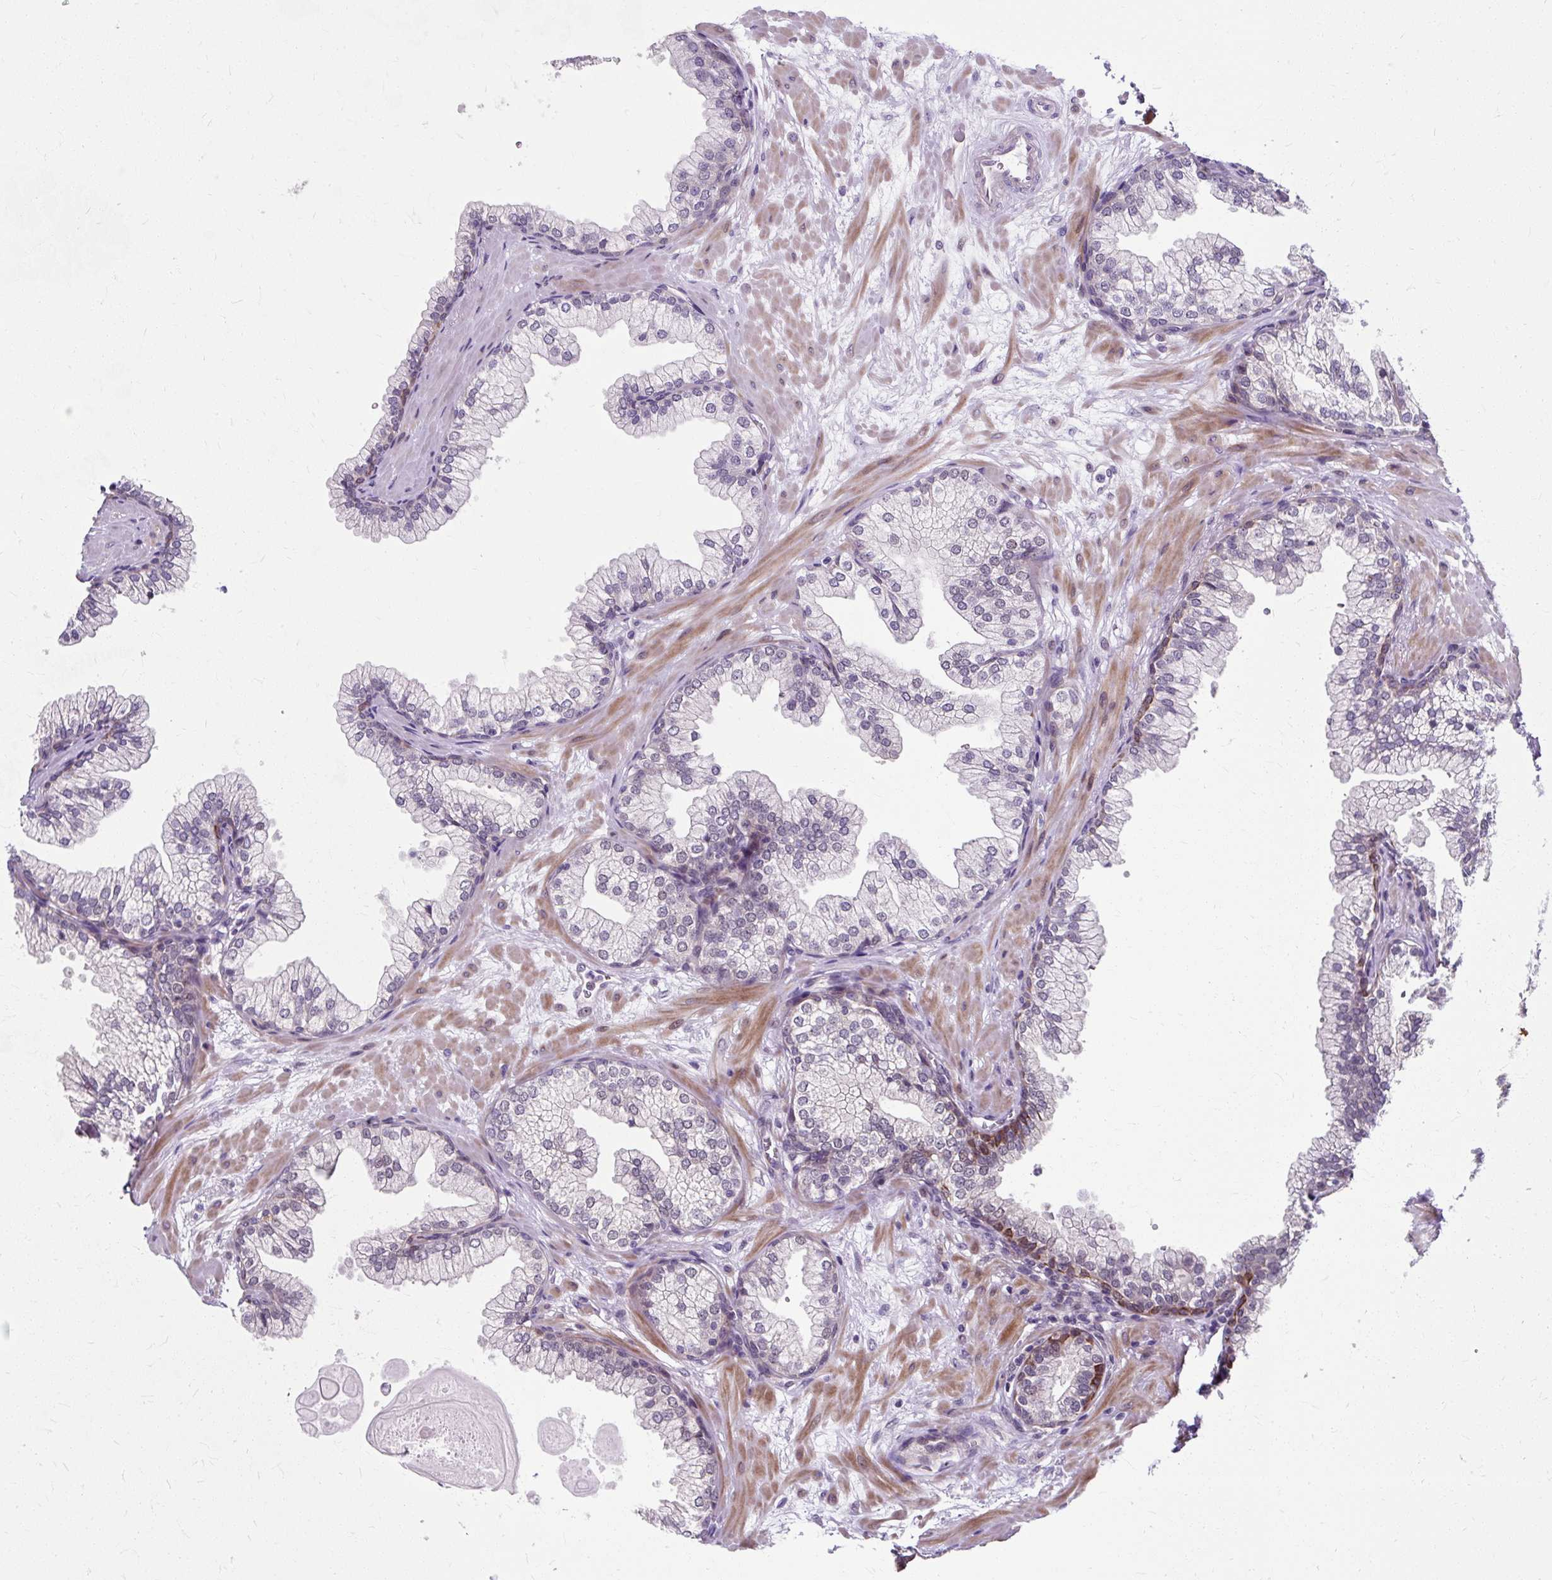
{"staining": {"intensity": "weak", "quantity": "<25%", "location": "nuclear"}, "tissue": "prostate", "cell_type": "Glandular cells", "image_type": "normal", "snomed": [{"axis": "morphology", "description": "Normal tissue, NOS"}, {"axis": "topography", "description": "Prostate"}, {"axis": "topography", "description": "Peripheral nerve tissue"}], "caption": "Immunohistochemistry (IHC) image of unremarkable prostate: human prostate stained with DAB reveals no significant protein positivity in glandular cells. (DAB (3,3'-diaminobenzidine) immunohistochemistry, high magnification).", "gene": "ZNF555", "patient": {"sex": "male", "age": 61}}